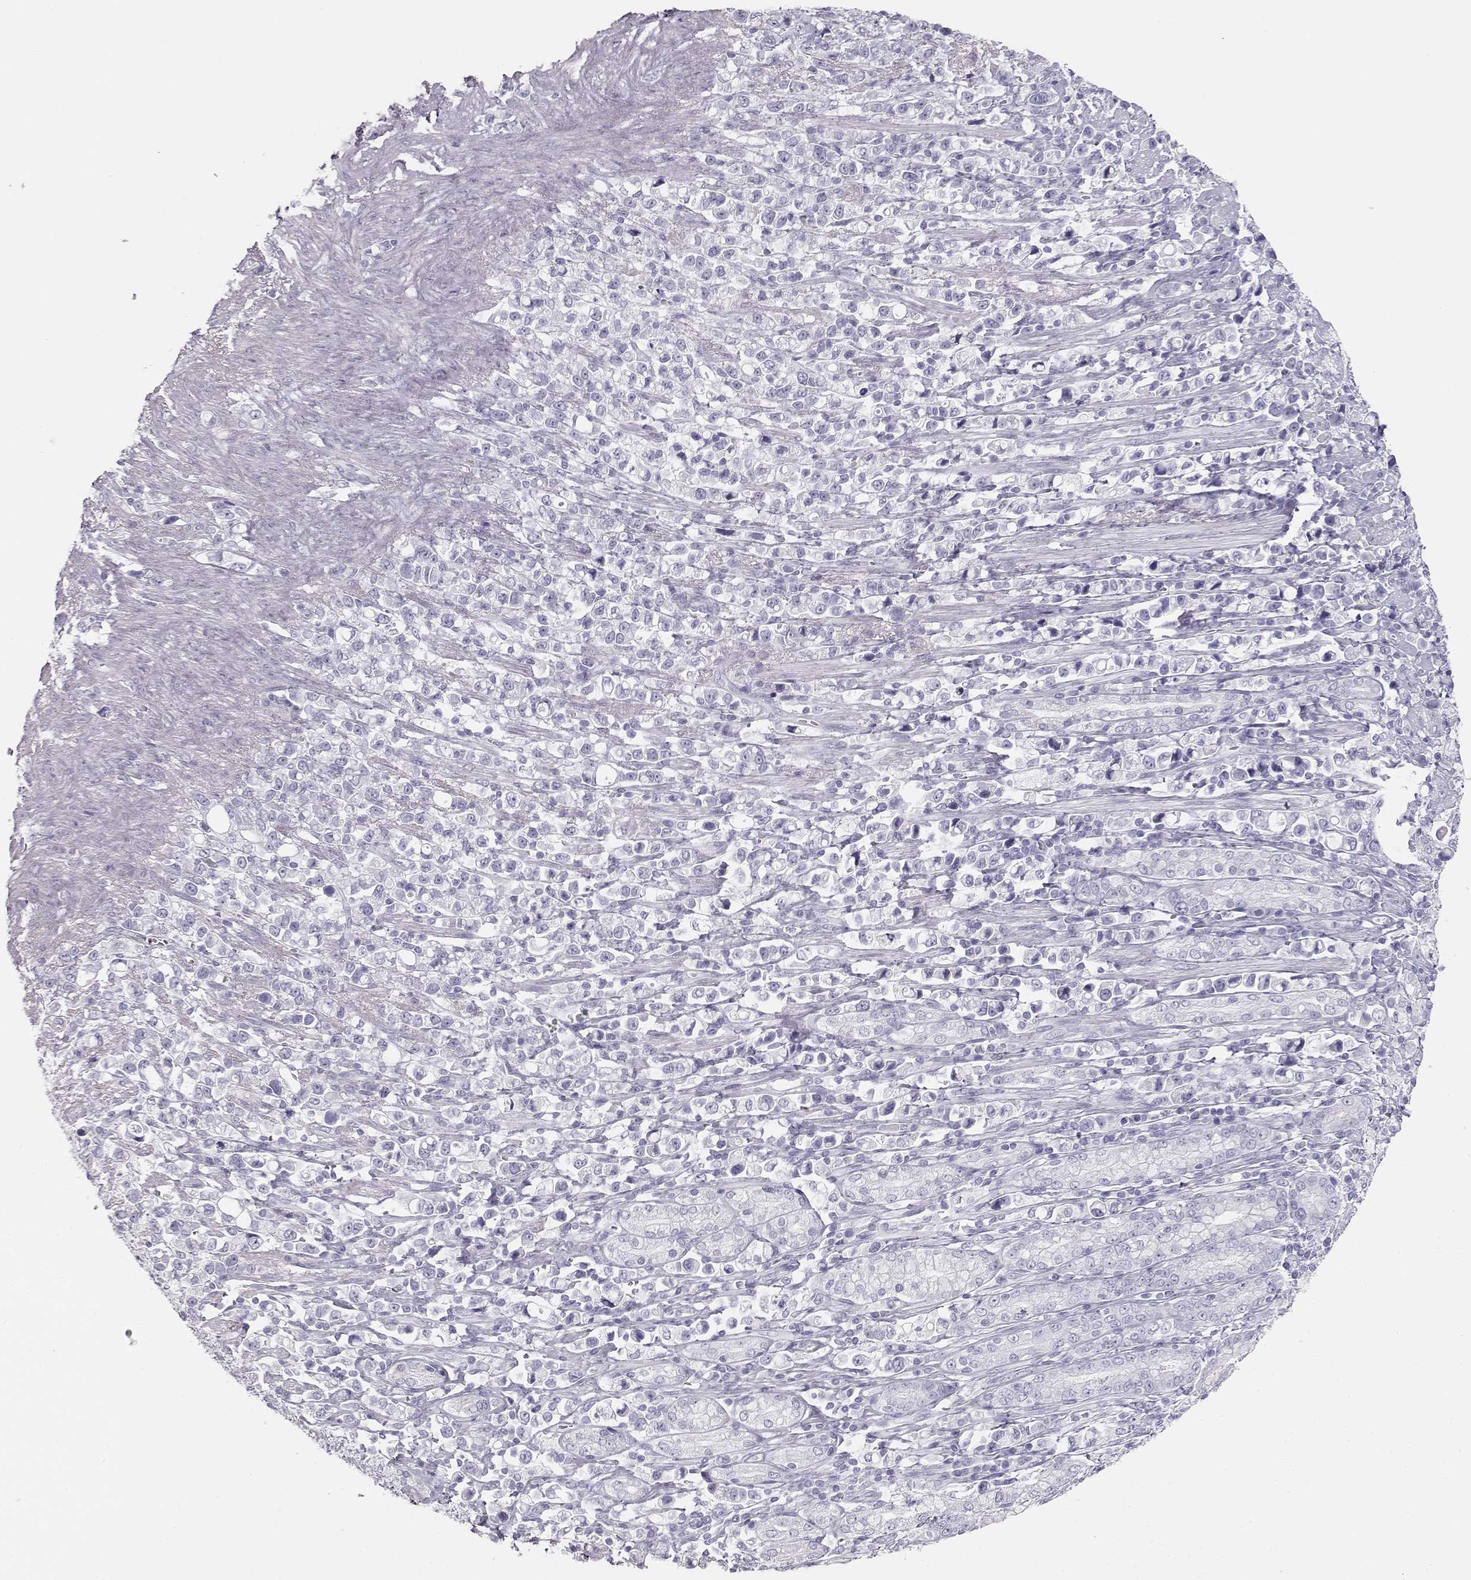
{"staining": {"intensity": "negative", "quantity": "none", "location": "none"}, "tissue": "stomach cancer", "cell_type": "Tumor cells", "image_type": "cancer", "snomed": [{"axis": "morphology", "description": "Adenocarcinoma, NOS"}, {"axis": "topography", "description": "Stomach"}], "caption": "Immunohistochemistry (IHC) photomicrograph of neoplastic tissue: stomach adenocarcinoma stained with DAB displays no significant protein expression in tumor cells.", "gene": "TKTL1", "patient": {"sex": "male", "age": 63}}